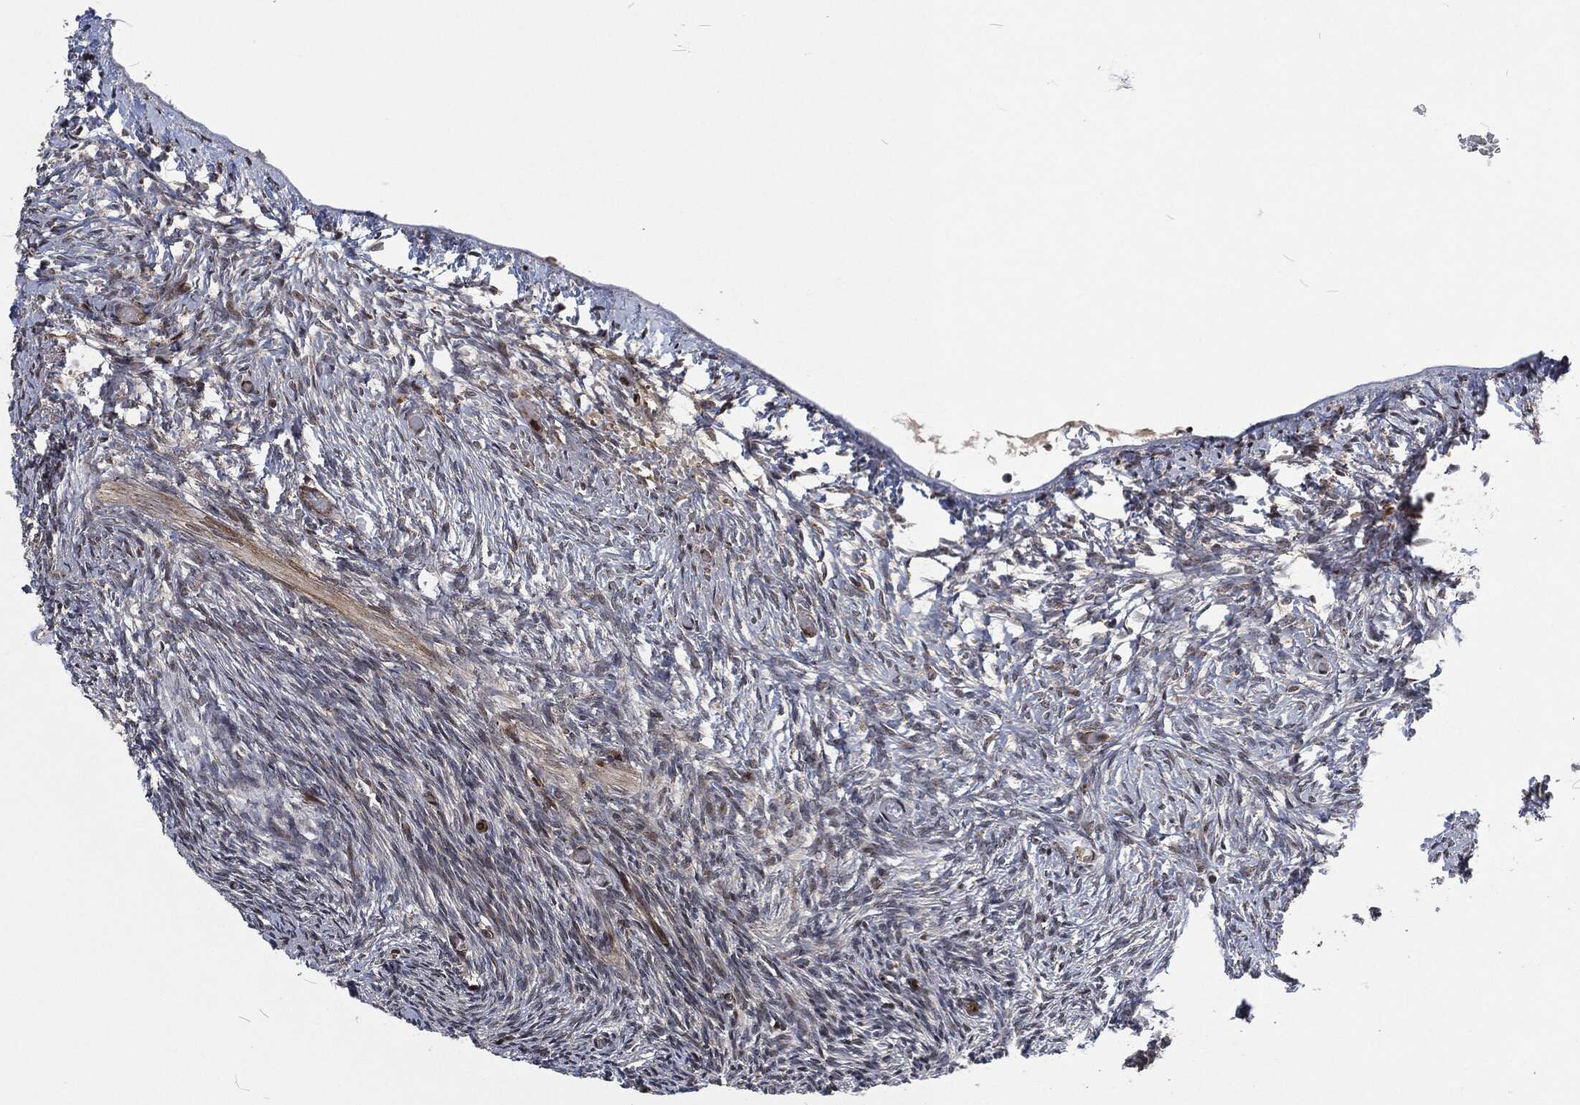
{"staining": {"intensity": "strong", "quantity": ">75%", "location": "cytoplasmic/membranous"}, "tissue": "ovary", "cell_type": "Follicle cells", "image_type": "normal", "snomed": [{"axis": "morphology", "description": "Normal tissue, NOS"}, {"axis": "topography", "description": "Ovary"}], "caption": "This micrograph displays immunohistochemistry (IHC) staining of unremarkable human ovary, with high strong cytoplasmic/membranous expression in about >75% of follicle cells.", "gene": "CMPK2", "patient": {"sex": "female", "age": 39}}